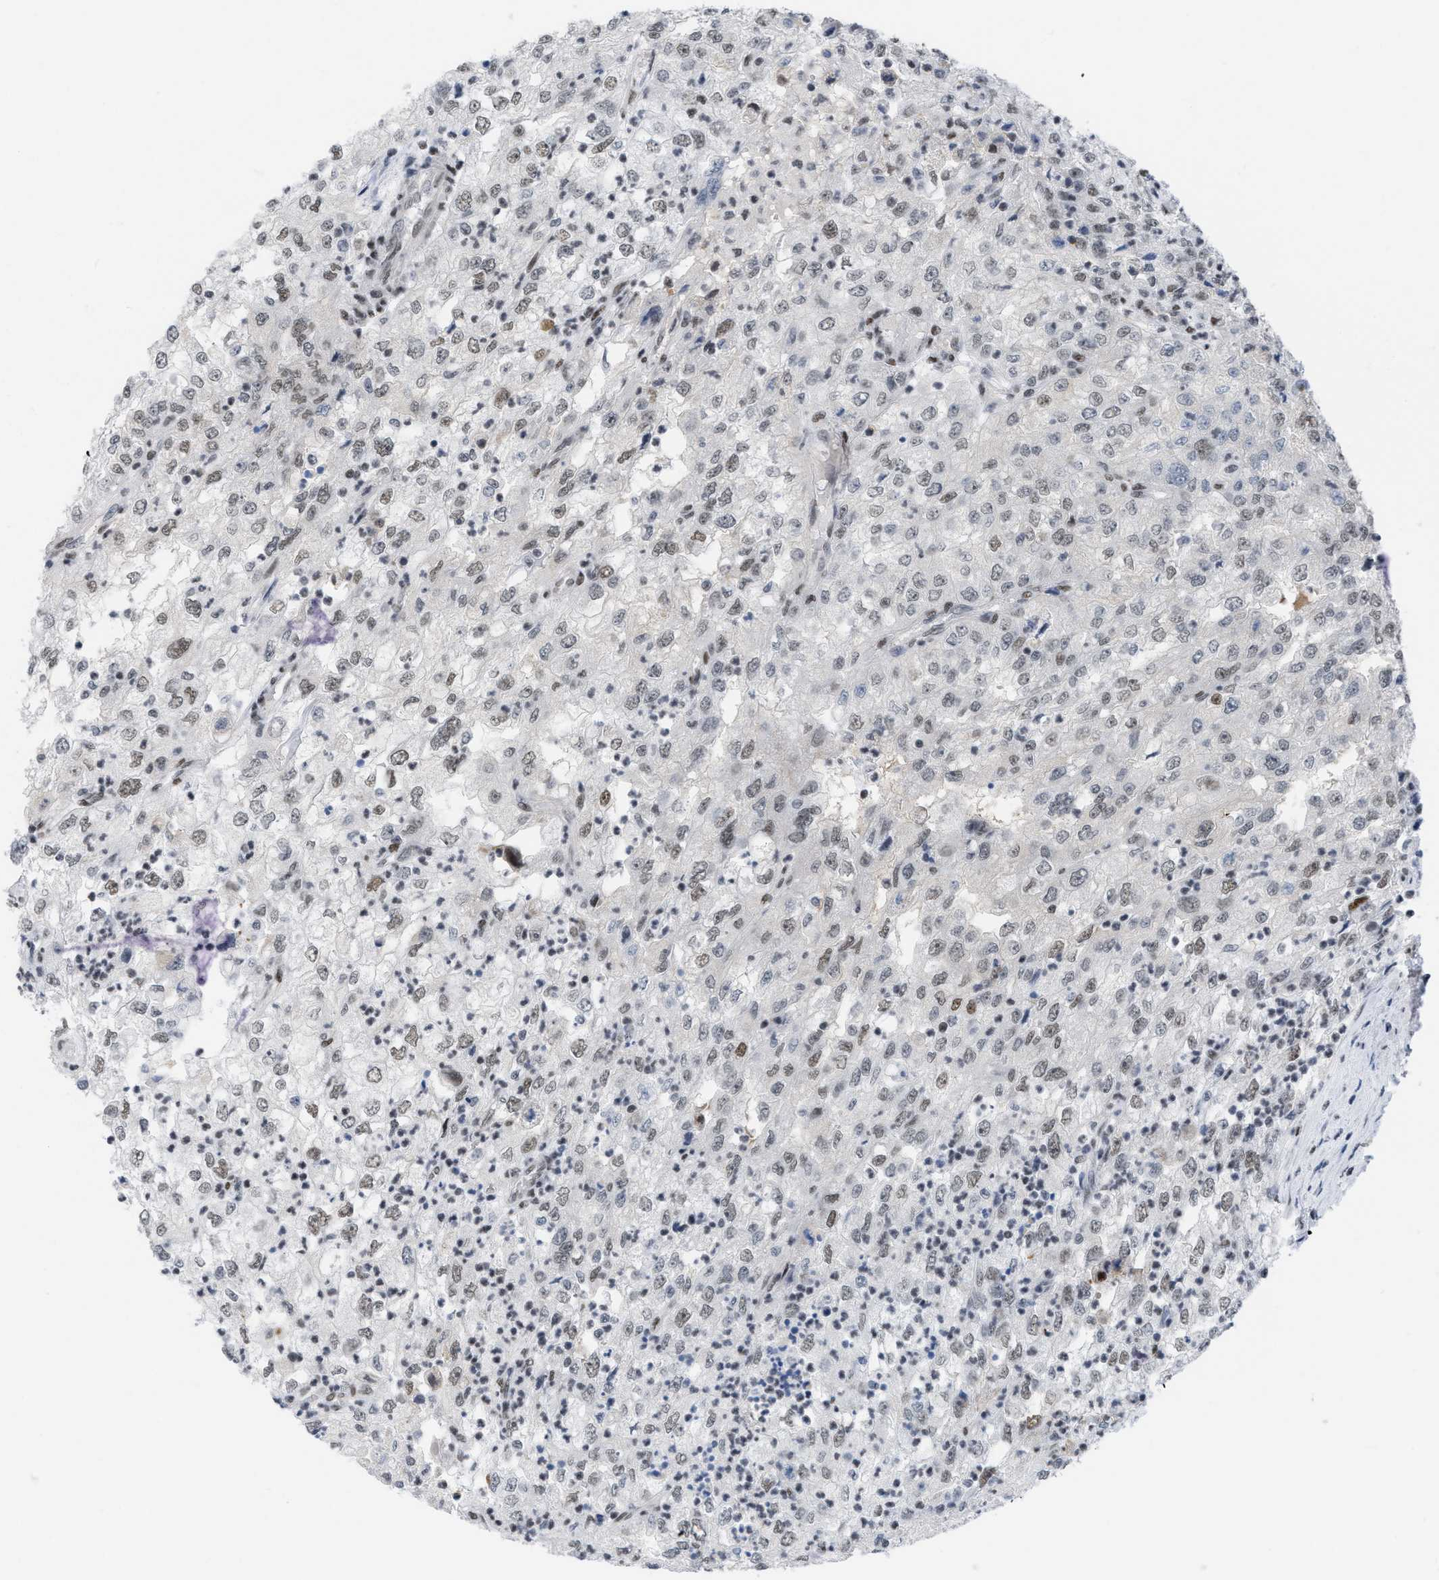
{"staining": {"intensity": "moderate", "quantity": ">75%", "location": "nuclear"}, "tissue": "renal cancer", "cell_type": "Tumor cells", "image_type": "cancer", "snomed": [{"axis": "morphology", "description": "Adenocarcinoma, NOS"}, {"axis": "topography", "description": "Kidney"}], "caption": "IHC of human renal adenocarcinoma displays medium levels of moderate nuclear positivity in approximately >75% of tumor cells. (brown staining indicates protein expression, while blue staining denotes nuclei).", "gene": "MIER1", "patient": {"sex": "female", "age": 54}}